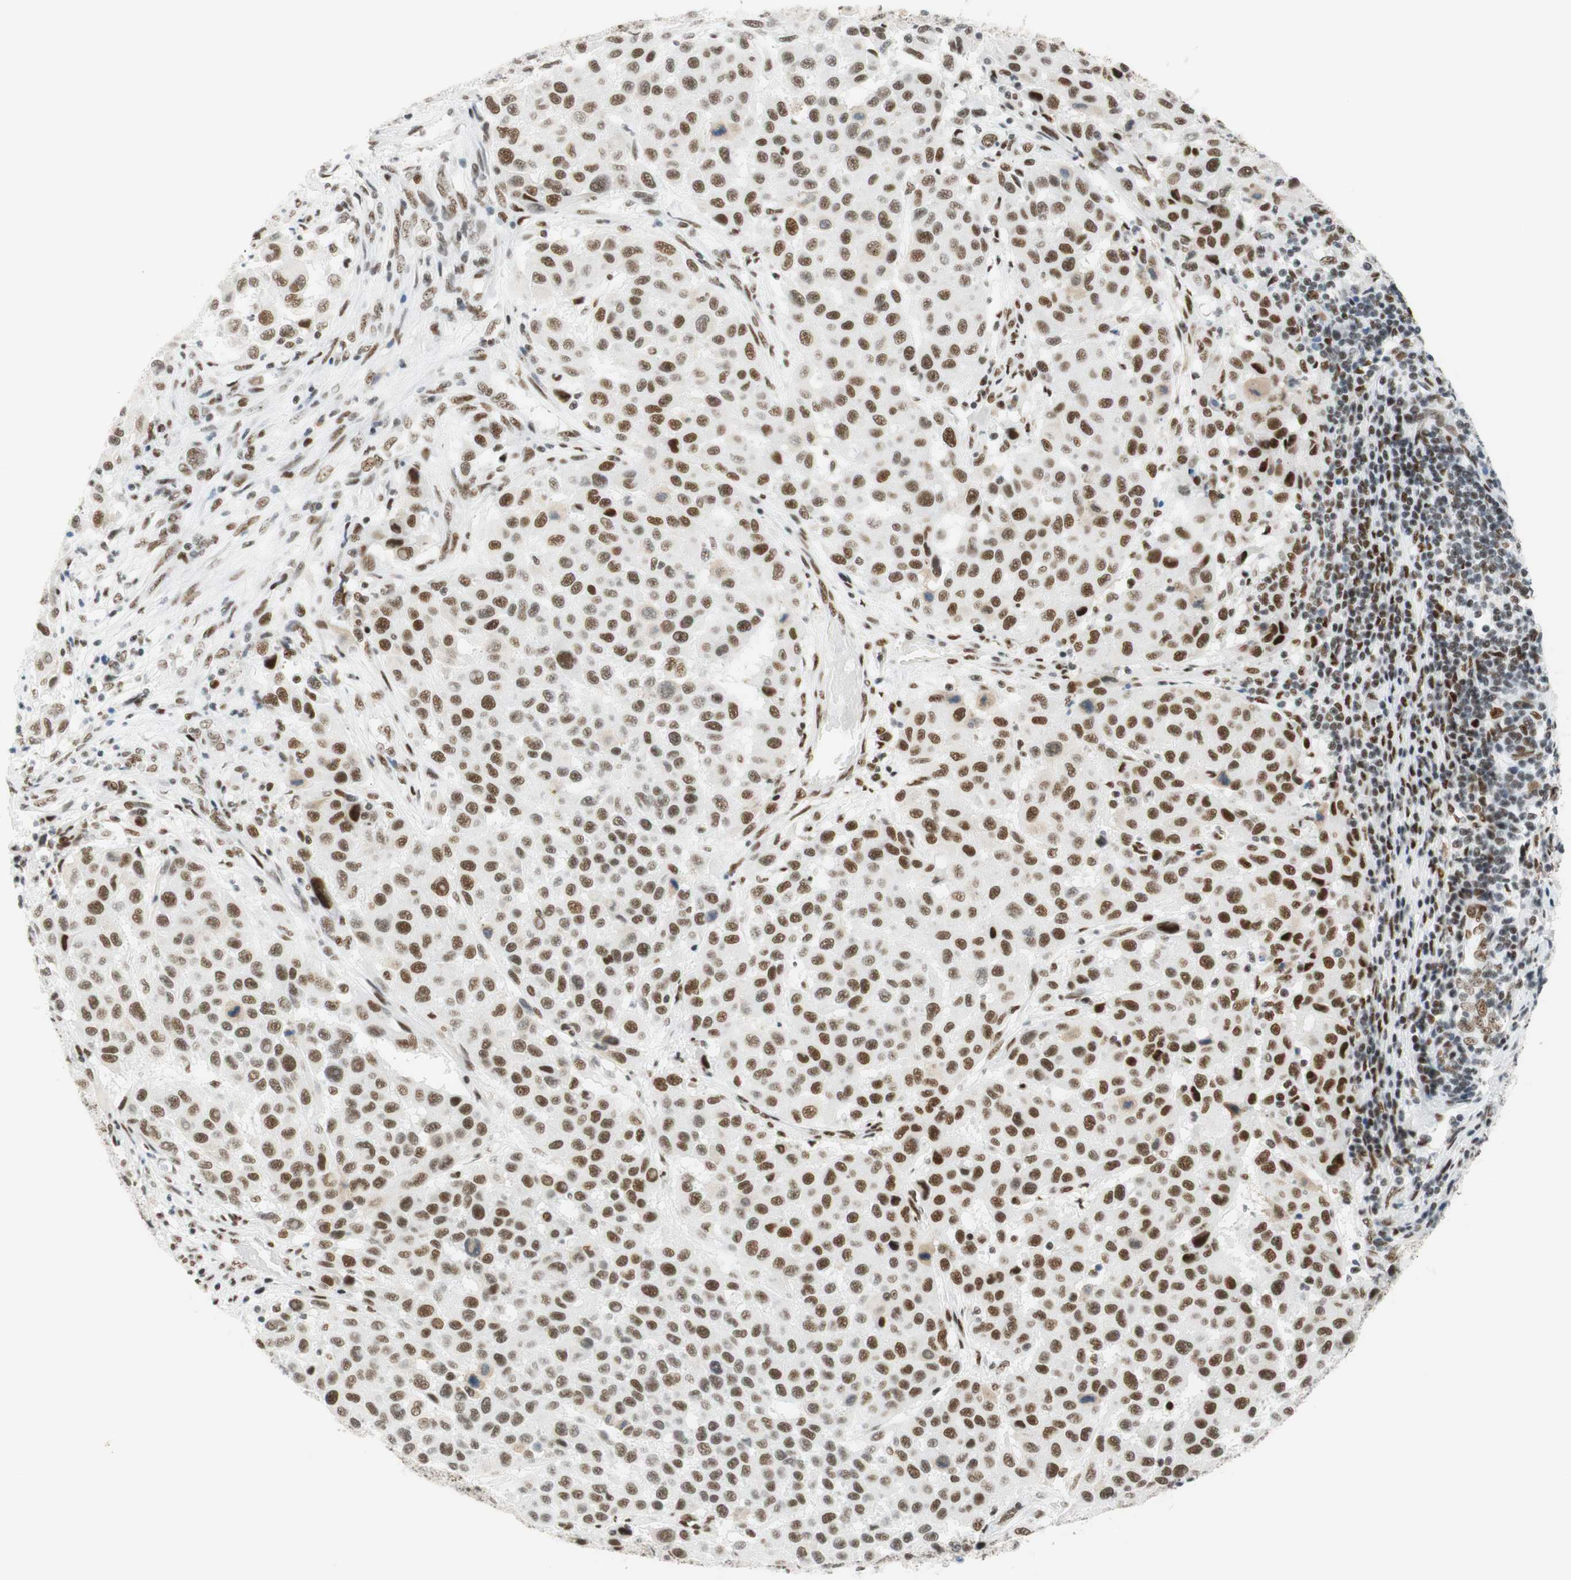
{"staining": {"intensity": "moderate", "quantity": "25%-75%", "location": "nuclear"}, "tissue": "melanoma", "cell_type": "Tumor cells", "image_type": "cancer", "snomed": [{"axis": "morphology", "description": "Malignant melanoma, Metastatic site"}, {"axis": "topography", "description": "Lymph node"}], "caption": "Immunohistochemical staining of human melanoma reveals moderate nuclear protein staining in about 25%-75% of tumor cells.", "gene": "RNF20", "patient": {"sex": "male", "age": 61}}